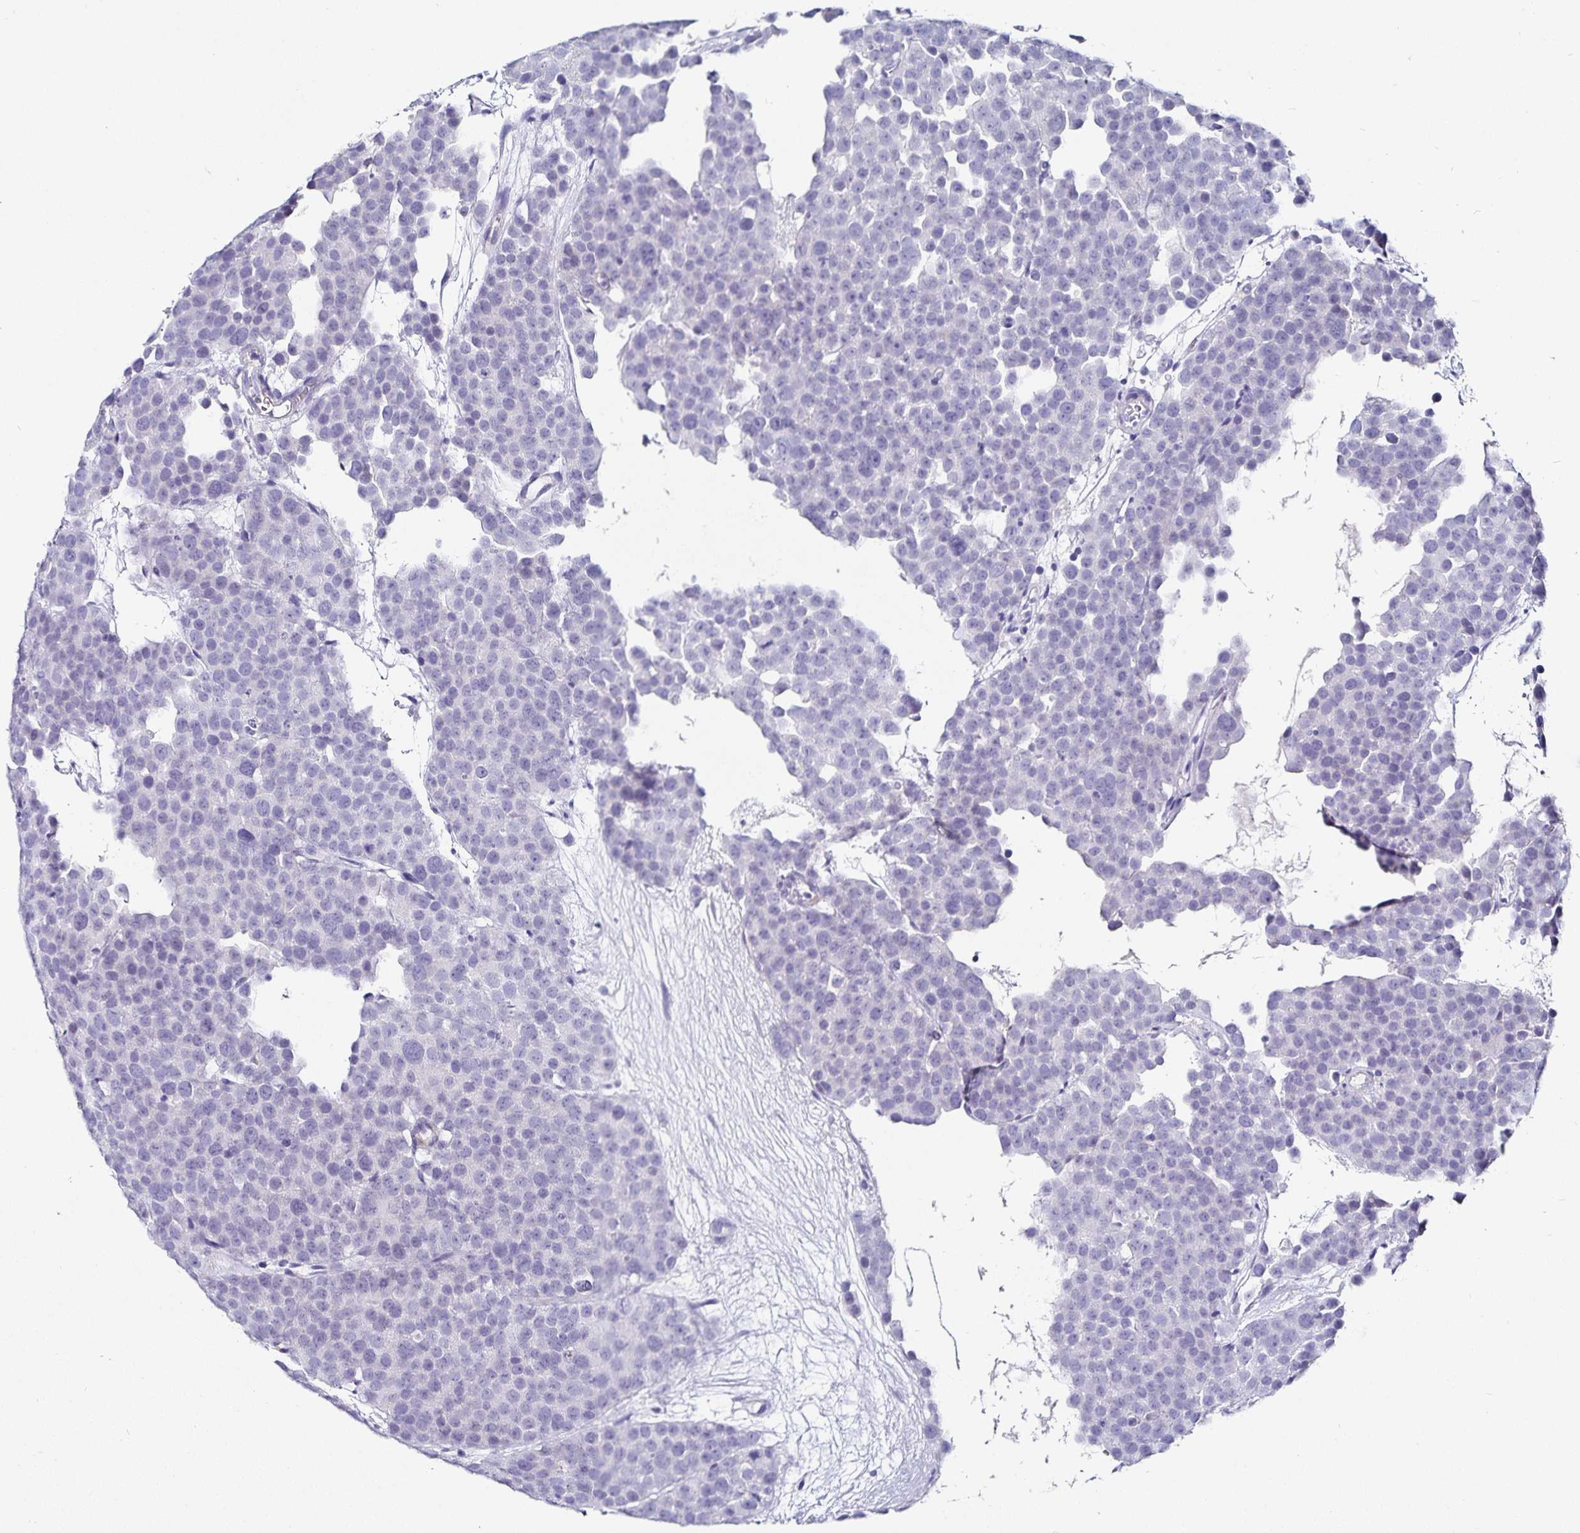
{"staining": {"intensity": "negative", "quantity": "none", "location": "none"}, "tissue": "testis cancer", "cell_type": "Tumor cells", "image_type": "cancer", "snomed": [{"axis": "morphology", "description": "Seminoma, NOS"}, {"axis": "topography", "description": "Testis"}], "caption": "Testis seminoma was stained to show a protein in brown. There is no significant positivity in tumor cells.", "gene": "TSPAN7", "patient": {"sex": "male", "age": 71}}